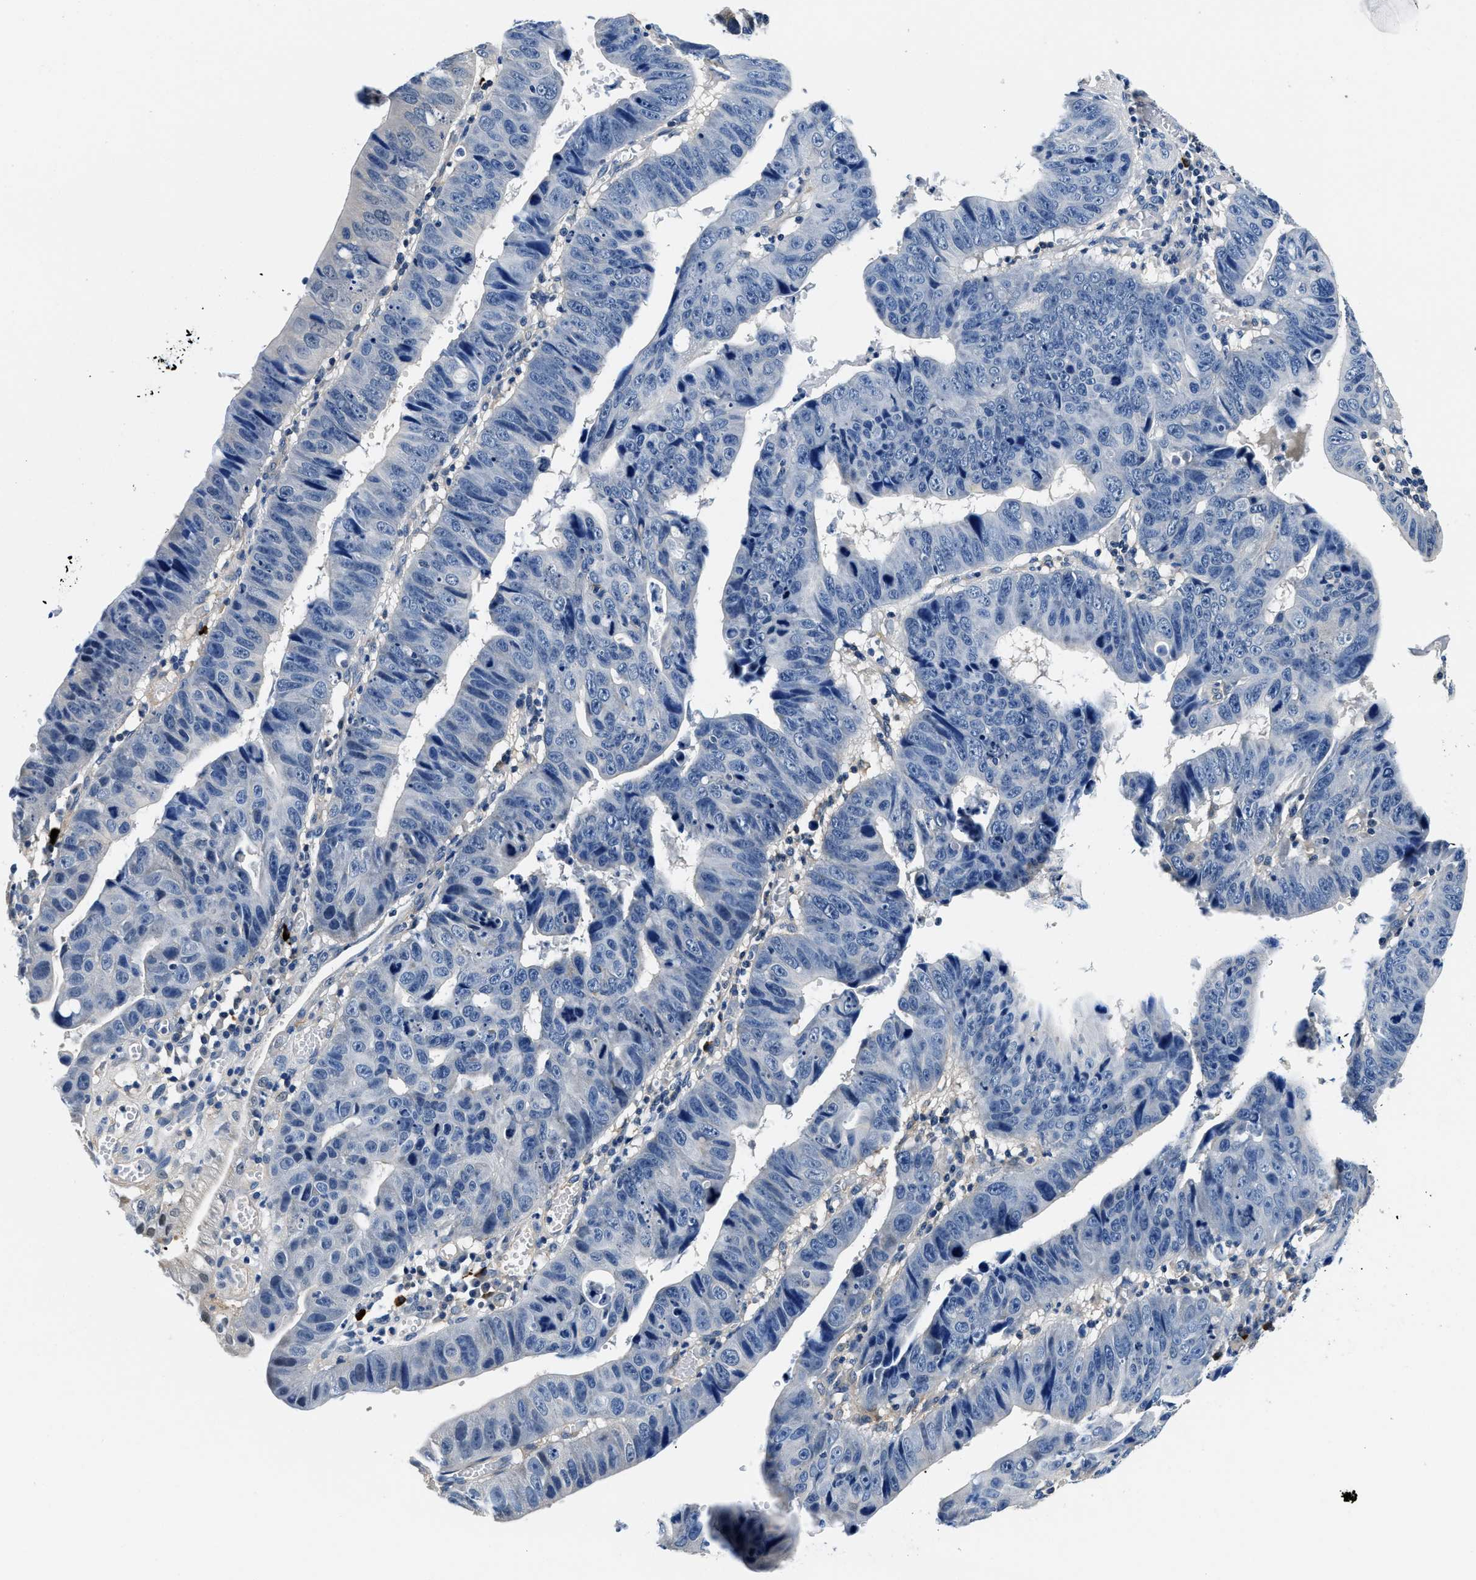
{"staining": {"intensity": "negative", "quantity": "none", "location": "none"}, "tissue": "stomach cancer", "cell_type": "Tumor cells", "image_type": "cancer", "snomed": [{"axis": "morphology", "description": "Adenocarcinoma, NOS"}, {"axis": "topography", "description": "Stomach"}], "caption": "Immunohistochemical staining of stomach cancer (adenocarcinoma) displays no significant positivity in tumor cells.", "gene": "ZFAND3", "patient": {"sex": "male", "age": 59}}